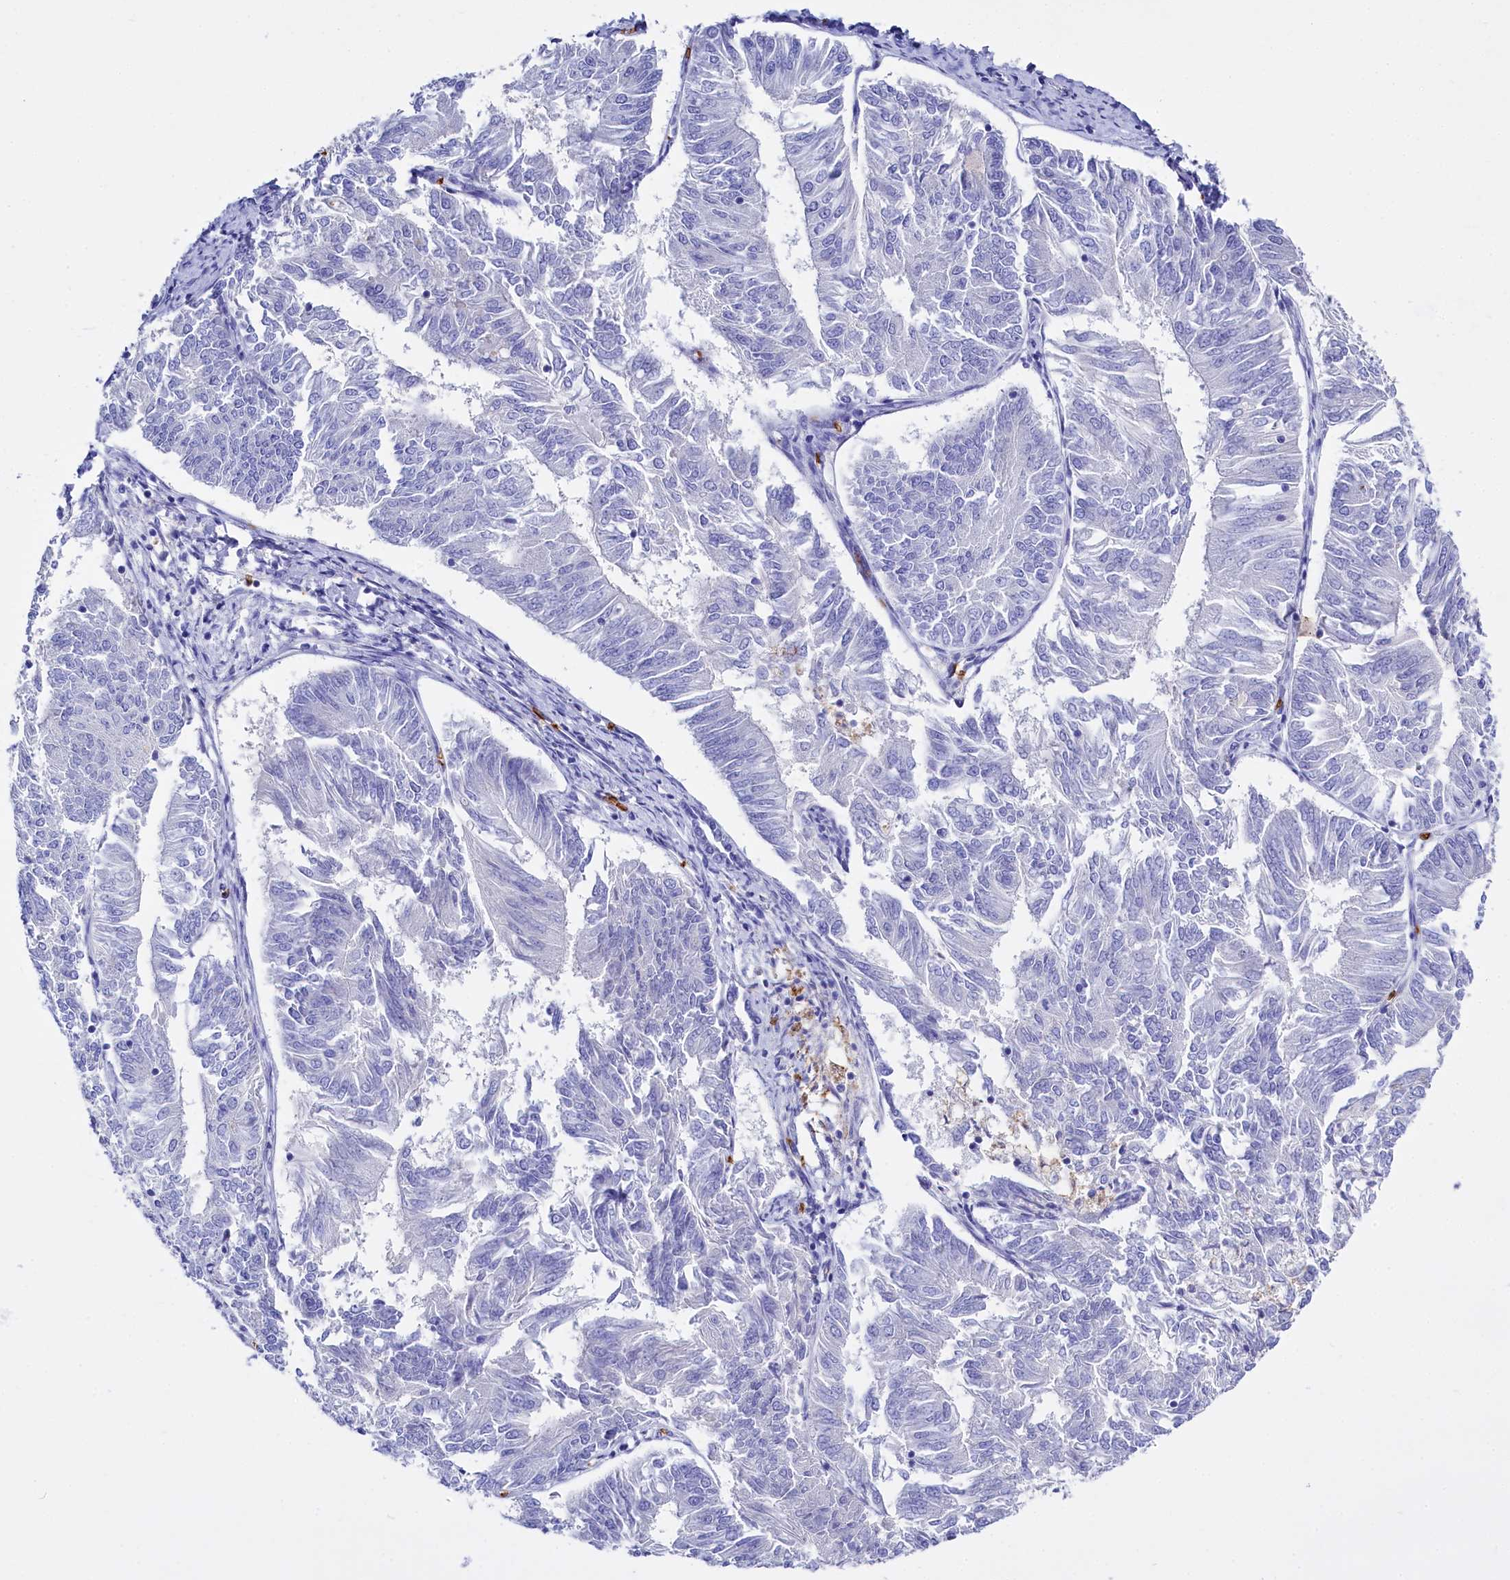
{"staining": {"intensity": "negative", "quantity": "none", "location": "none"}, "tissue": "endometrial cancer", "cell_type": "Tumor cells", "image_type": "cancer", "snomed": [{"axis": "morphology", "description": "Adenocarcinoma, NOS"}, {"axis": "topography", "description": "Endometrium"}], "caption": "High power microscopy micrograph of an IHC histopathology image of endometrial cancer (adenocarcinoma), revealing no significant staining in tumor cells.", "gene": "RPUSD3", "patient": {"sex": "female", "age": 58}}